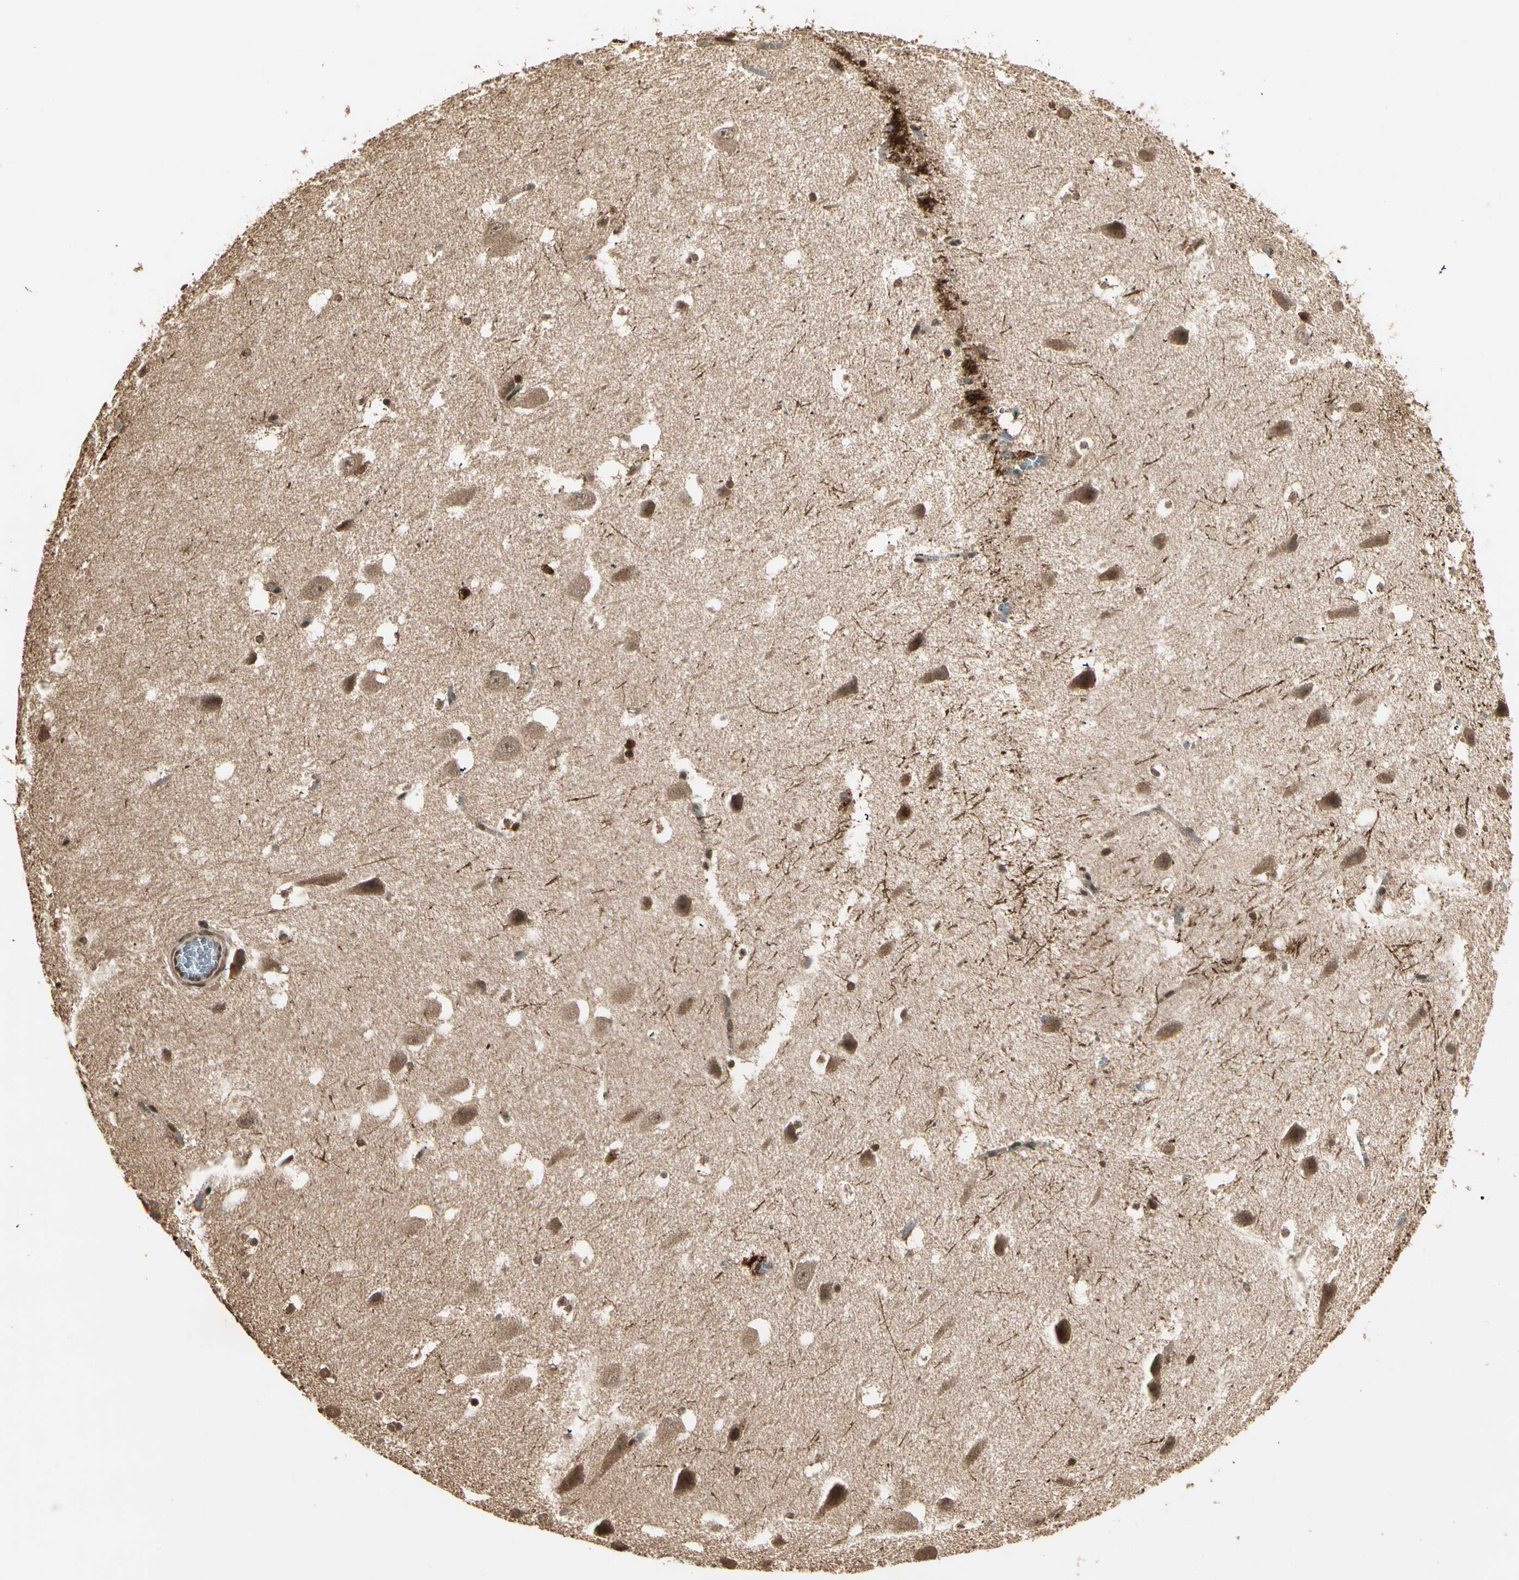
{"staining": {"intensity": "moderate", "quantity": ">75%", "location": "cytoplasmic/membranous,nuclear"}, "tissue": "hippocampus", "cell_type": "Glial cells", "image_type": "normal", "snomed": [{"axis": "morphology", "description": "Normal tissue, NOS"}, {"axis": "topography", "description": "Hippocampus"}], "caption": "Hippocampus stained with DAB IHC exhibits medium levels of moderate cytoplasmic/membranous,nuclear positivity in approximately >75% of glial cells. The staining is performed using DAB (3,3'-diaminobenzidine) brown chromogen to label protein expression. The nuclei are counter-stained blue using hematoxylin.", "gene": "RFFL", "patient": {"sex": "male", "age": 45}}